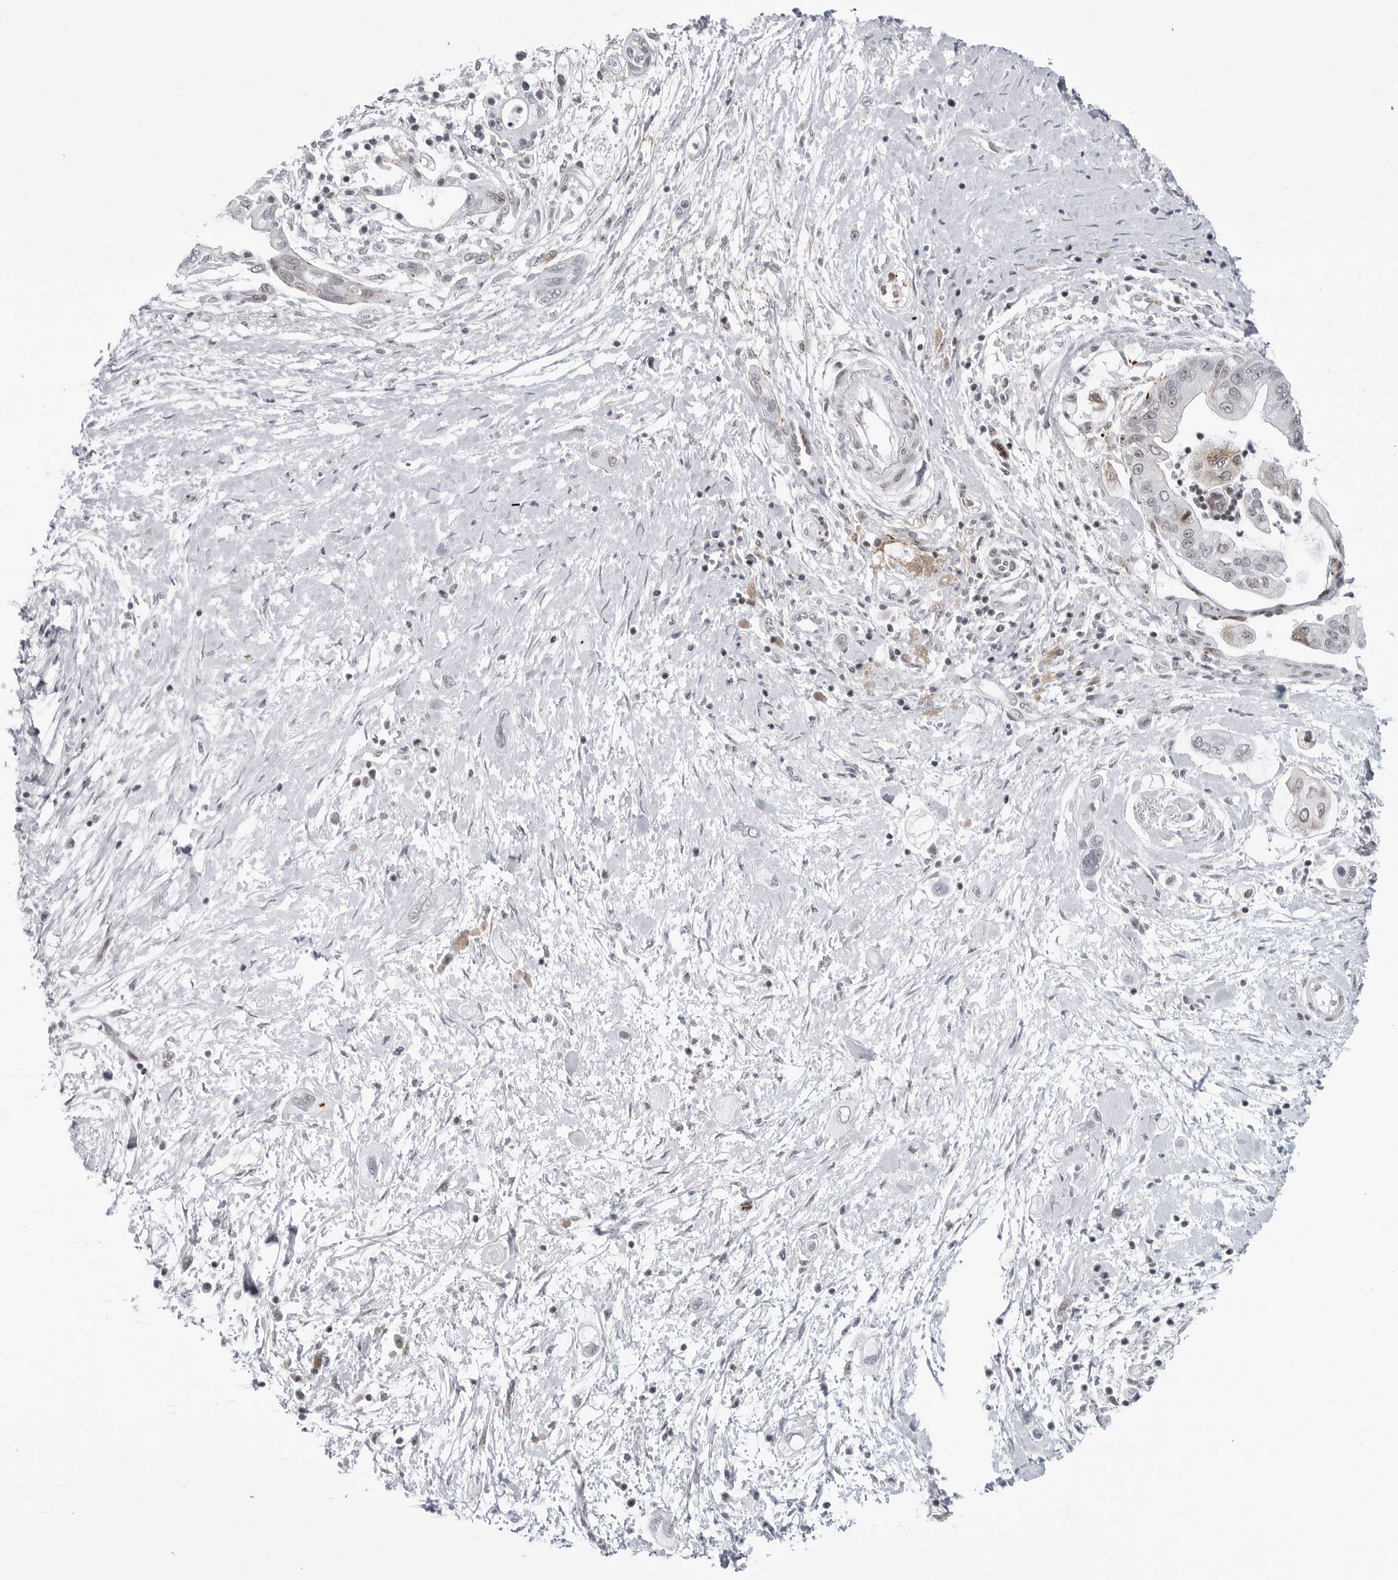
{"staining": {"intensity": "negative", "quantity": "none", "location": "none"}, "tissue": "pancreatic cancer", "cell_type": "Tumor cells", "image_type": "cancer", "snomed": [{"axis": "morphology", "description": "Adenocarcinoma, NOS"}, {"axis": "topography", "description": "Pancreas"}], "caption": "Tumor cells are negative for protein expression in human pancreatic cancer.", "gene": "TRIM66", "patient": {"sex": "male", "age": 59}}